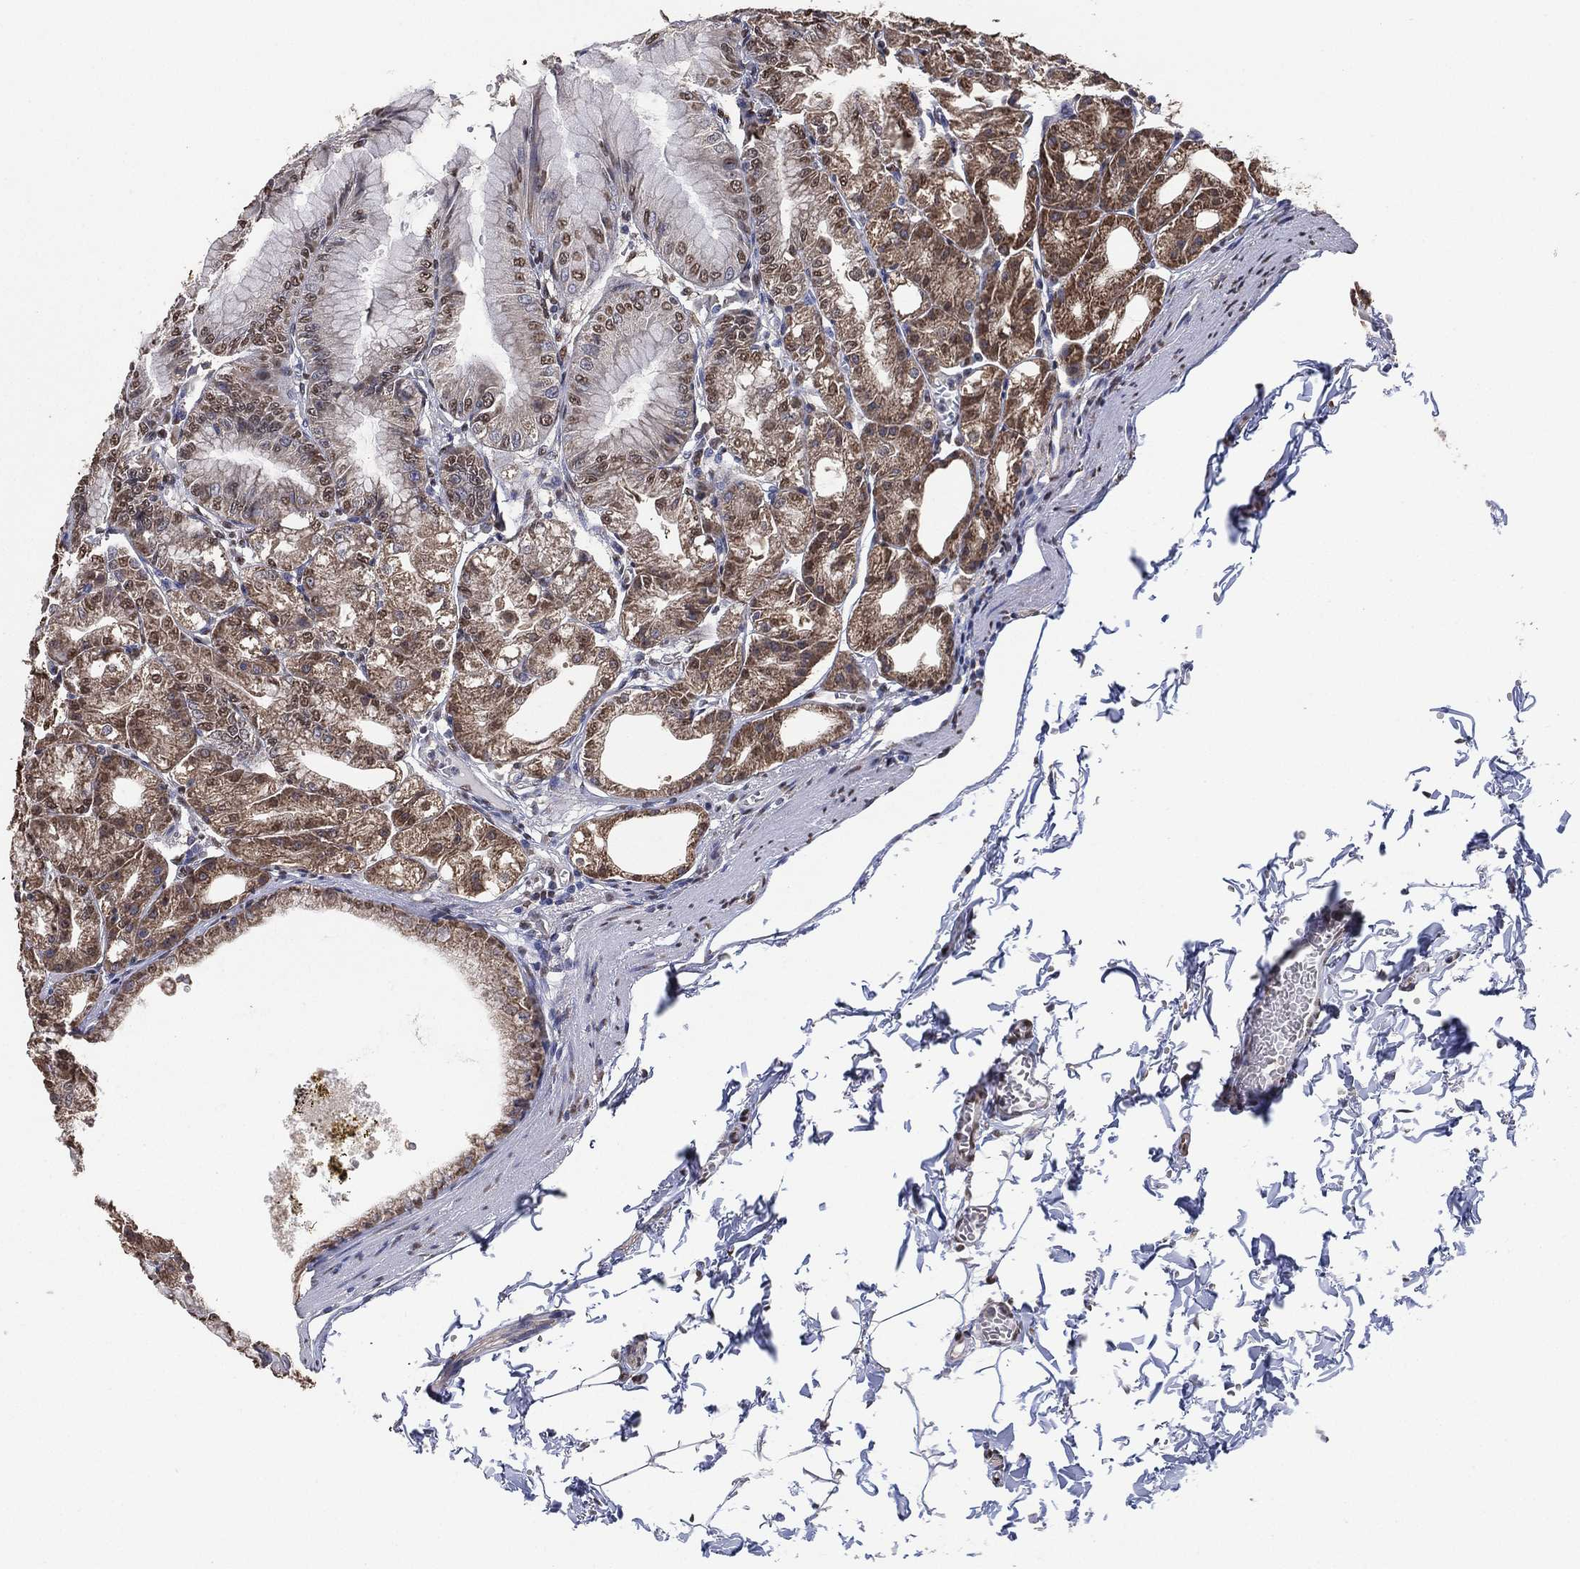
{"staining": {"intensity": "moderate", "quantity": ">75%", "location": "cytoplasmic/membranous,nuclear"}, "tissue": "stomach", "cell_type": "Glandular cells", "image_type": "normal", "snomed": [{"axis": "morphology", "description": "Normal tissue, NOS"}, {"axis": "topography", "description": "Stomach"}], "caption": "Benign stomach was stained to show a protein in brown. There is medium levels of moderate cytoplasmic/membranous,nuclear positivity in approximately >75% of glandular cells. The staining was performed using DAB (3,3'-diaminobenzidine) to visualize the protein expression in brown, while the nuclei were stained in blue with hematoxylin (Magnification: 20x).", "gene": "ALDH7A1", "patient": {"sex": "male", "age": 71}}